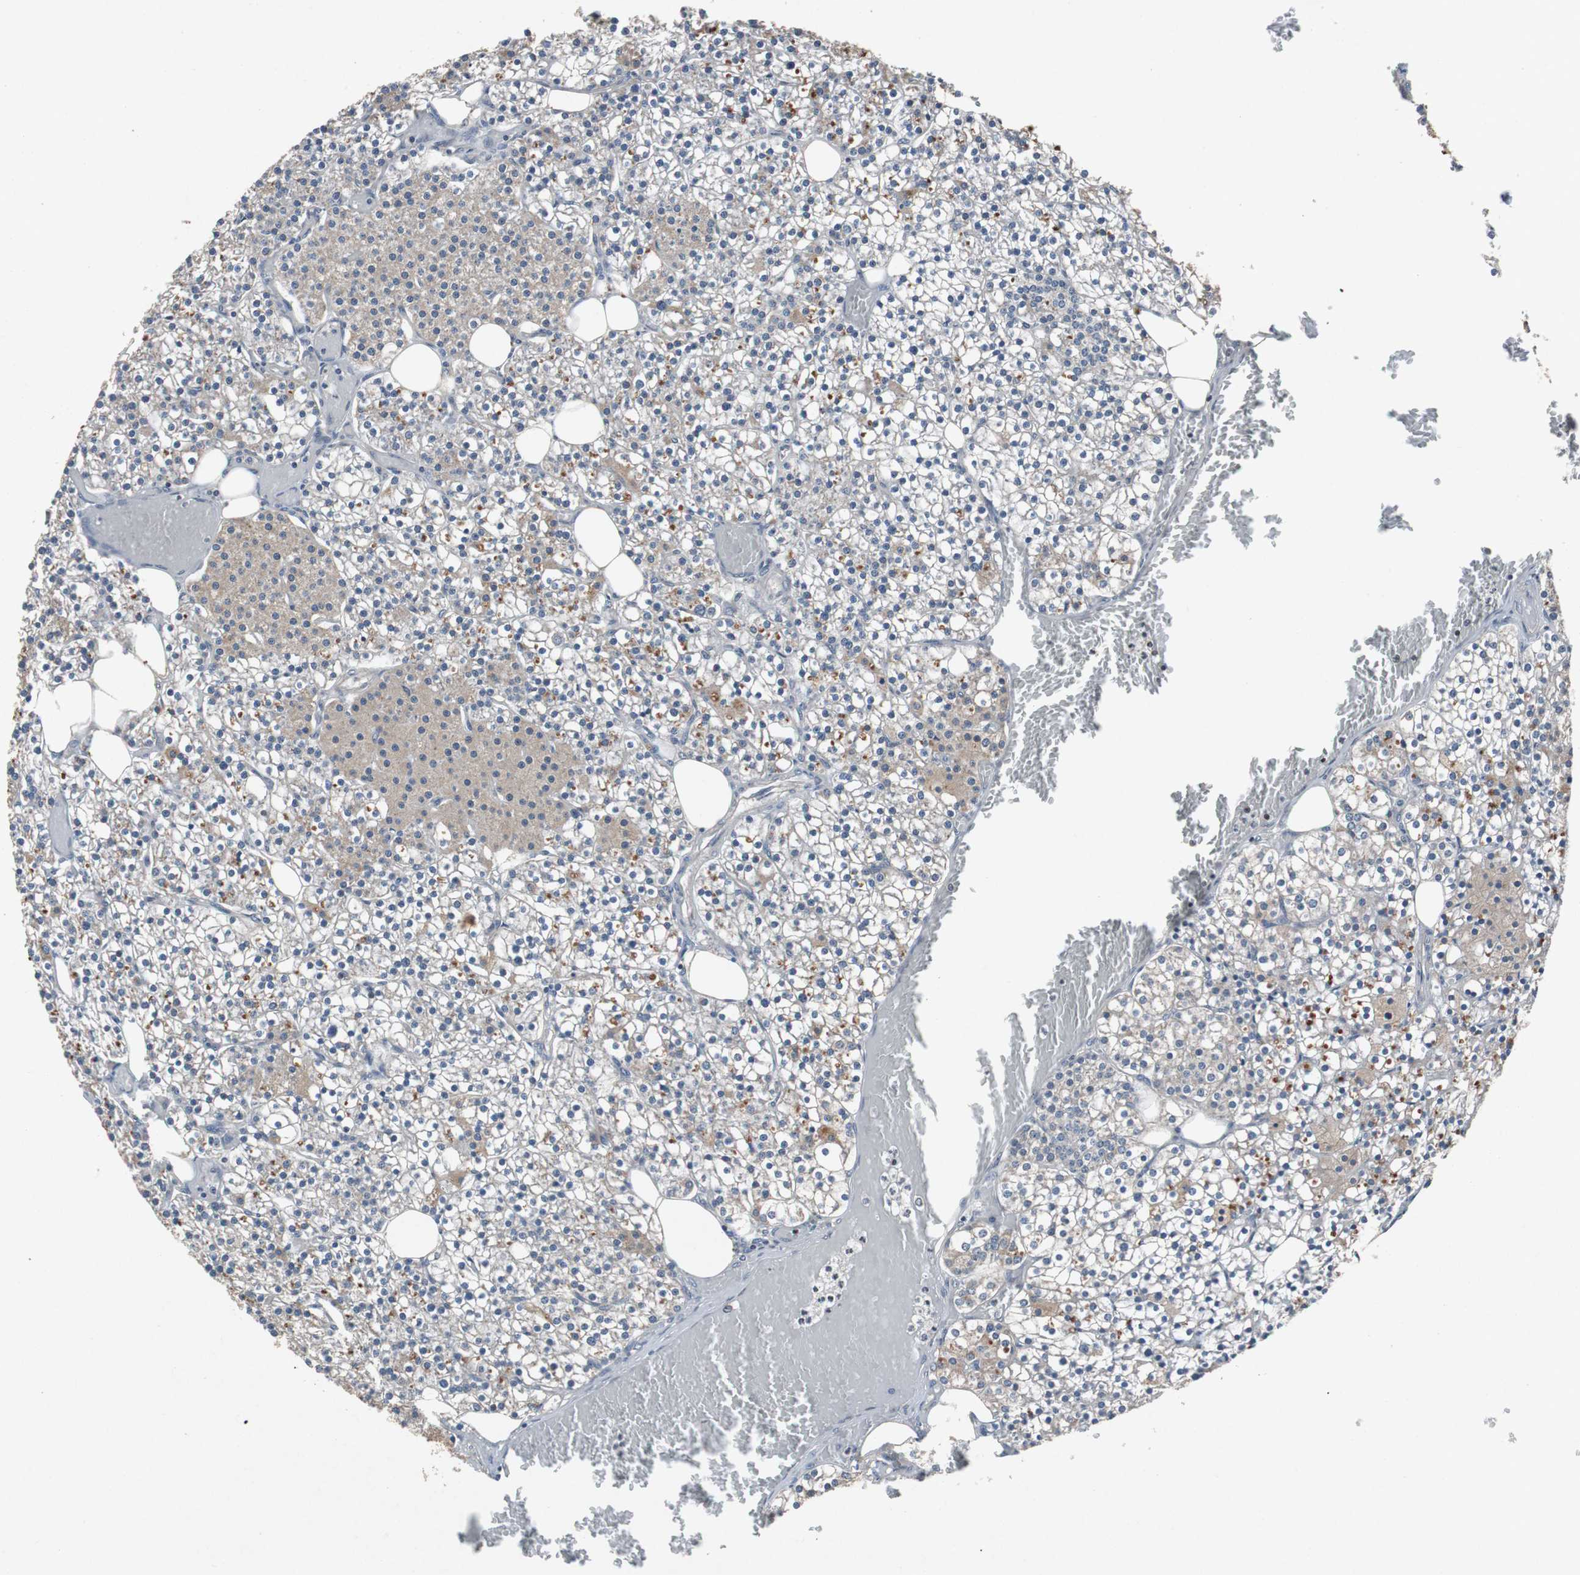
{"staining": {"intensity": "weak", "quantity": "<25%", "location": "nuclear"}, "tissue": "parathyroid gland", "cell_type": "Glandular cells", "image_type": "normal", "snomed": [{"axis": "morphology", "description": "Normal tissue, NOS"}, {"axis": "topography", "description": "Parathyroid gland"}], "caption": "This is an IHC micrograph of benign human parathyroid gland. There is no staining in glandular cells.", "gene": "TP63", "patient": {"sex": "female", "age": 63}}